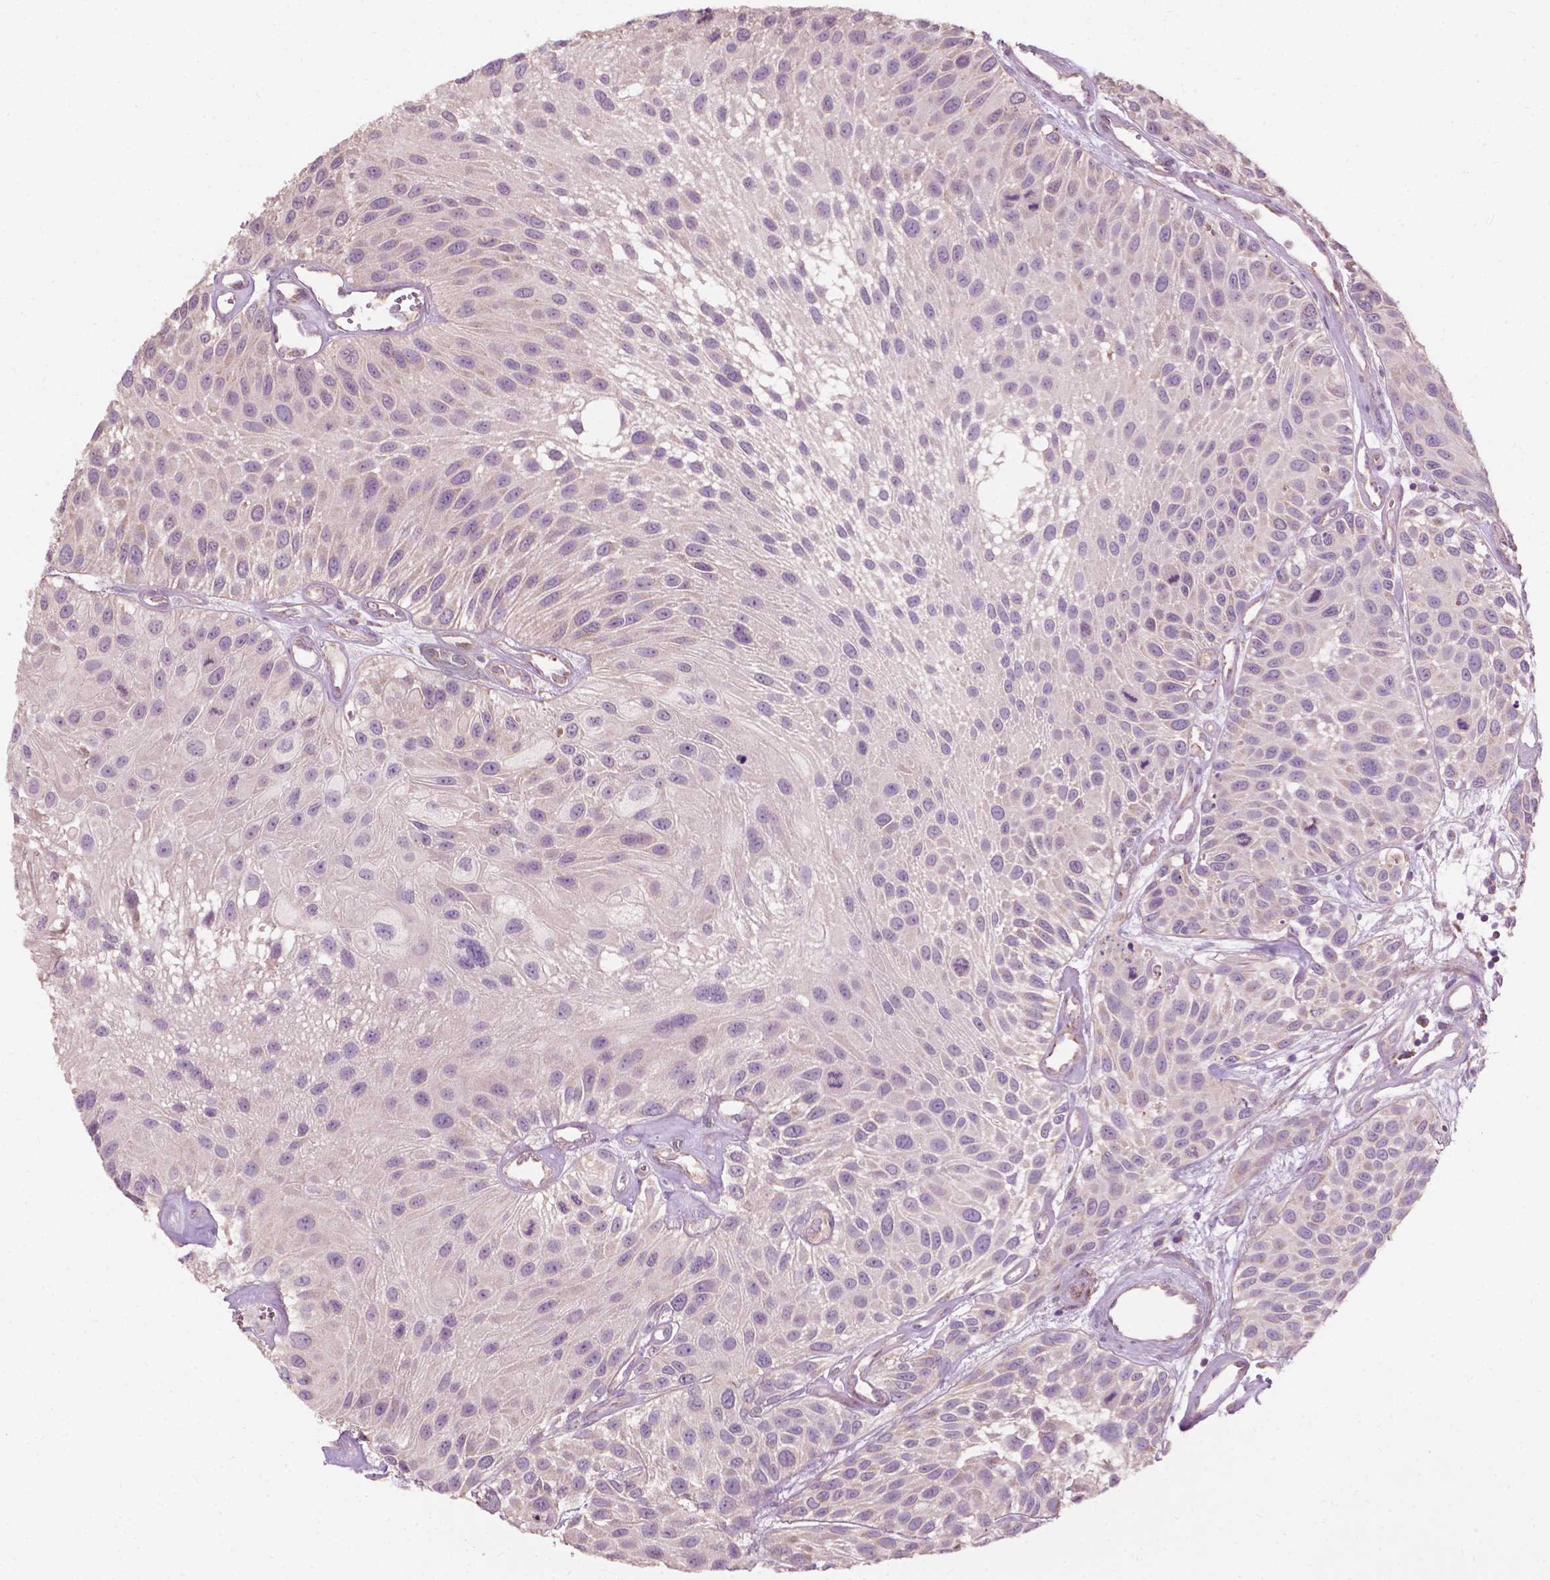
{"staining": {"intensity": "weak", "quantity": "<25%", "location": "cytoplasmic/membranous"}, "tissue": "urothelial cancer", "cell_type": "Tumor cells", "image_type": "cancer", "snomed": [{"axis": "morphology", "description": "Urothelial carcinoma, Low grade"}, {"axis": "topography", "description": "Urinary bladder"}], "caption": "This is an immunohistochemistry (IHC) image of urothelial cancer. There is no expression in tumor cells.", "gene": "NDUFA10", "patient": {"sex": "female", "age": 87}}